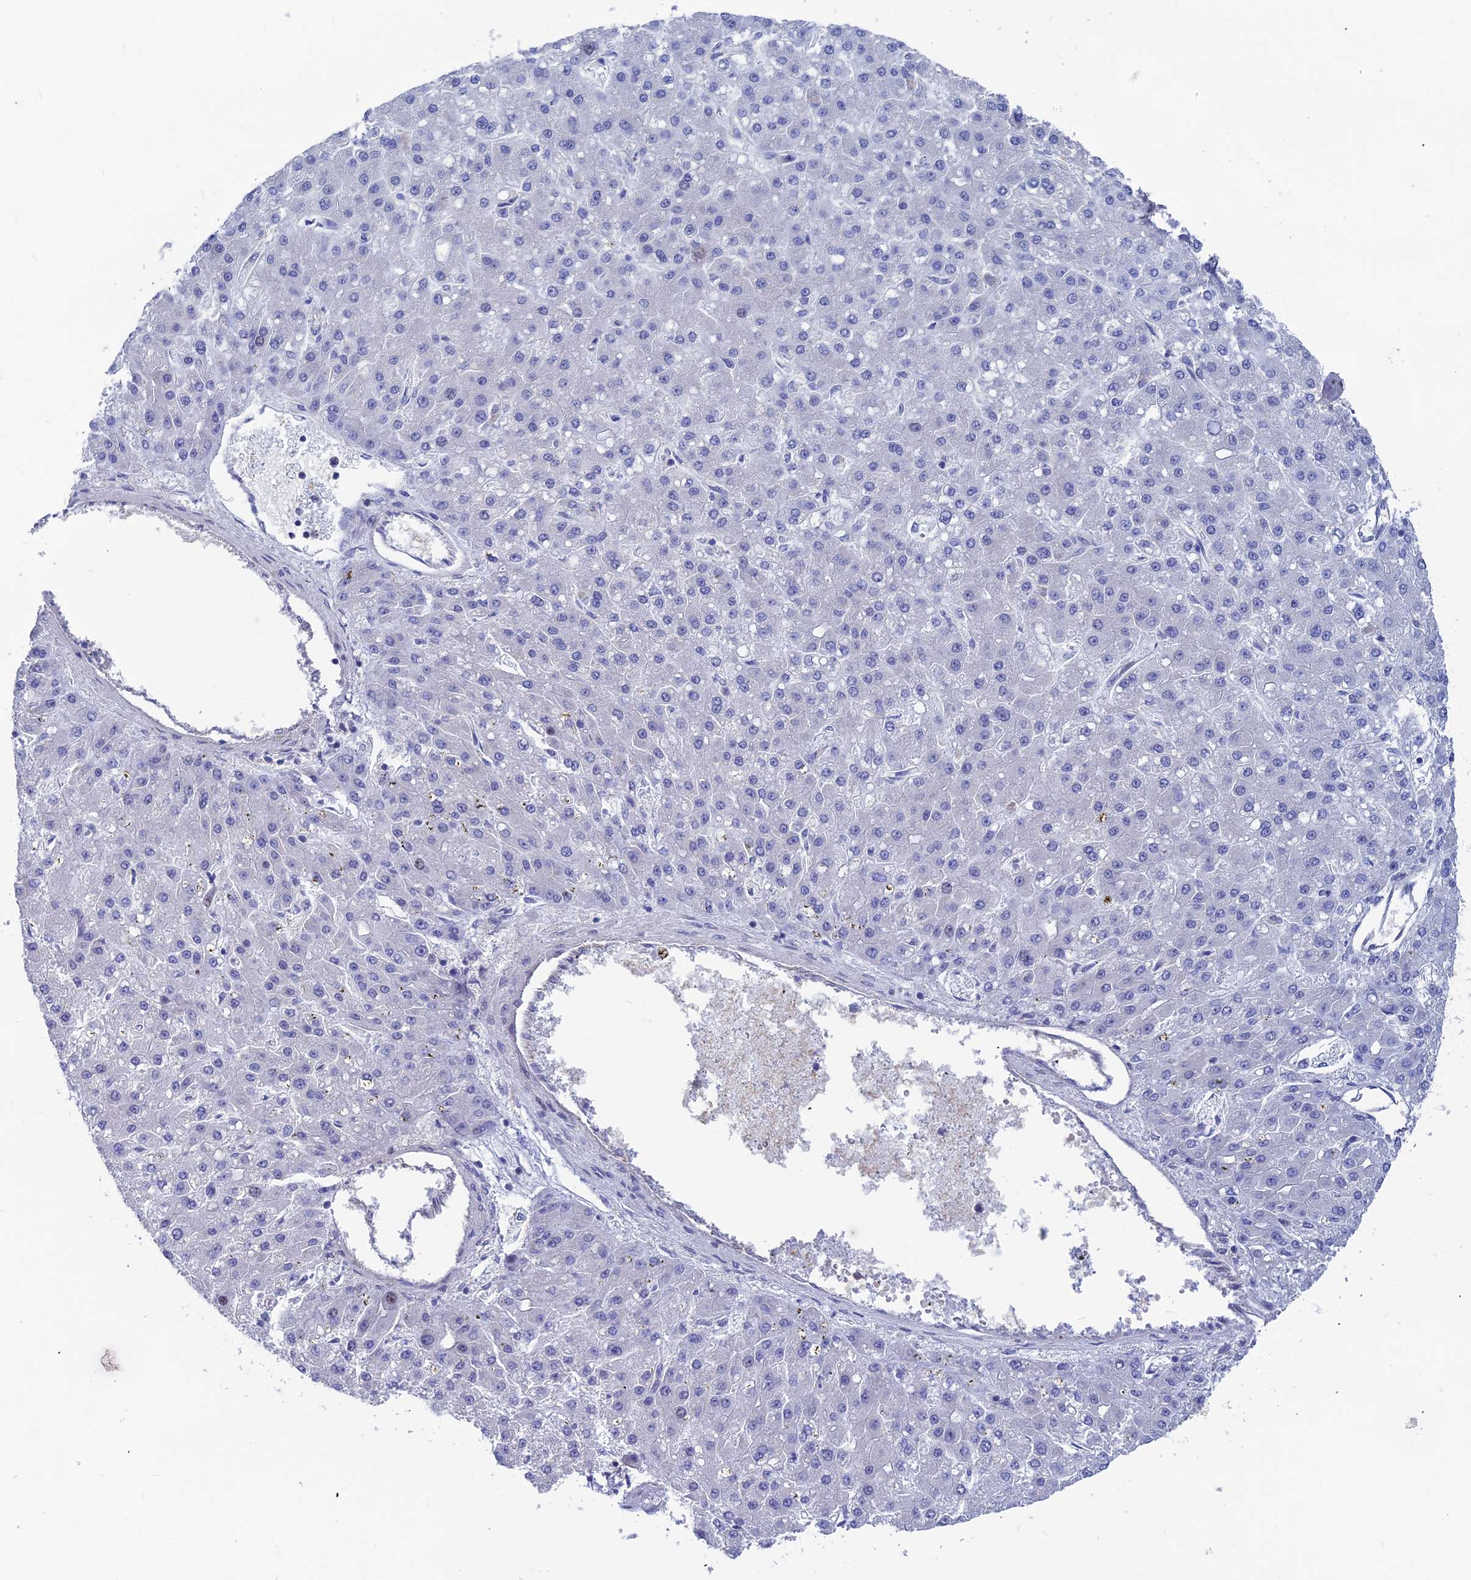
{"staining": {"intensity": "negative", "quantity": "none", "location": "none"}, "tissue": "liver cancer", "cell_type": "Tumor cells", "image_type": "cancer", "snomed": [{"axis": "morphology", "description": "Carcinoma, Hepatocellular, NOS"}, {"axis": "topography", "description": "Liver"}], "caption": "Liver cancer stained for a protein using immunohistochemistry (IHC) displays no expression tumor cells.", "gene": "IGBP1", "patient": {"sex": "male", "age": 67}}